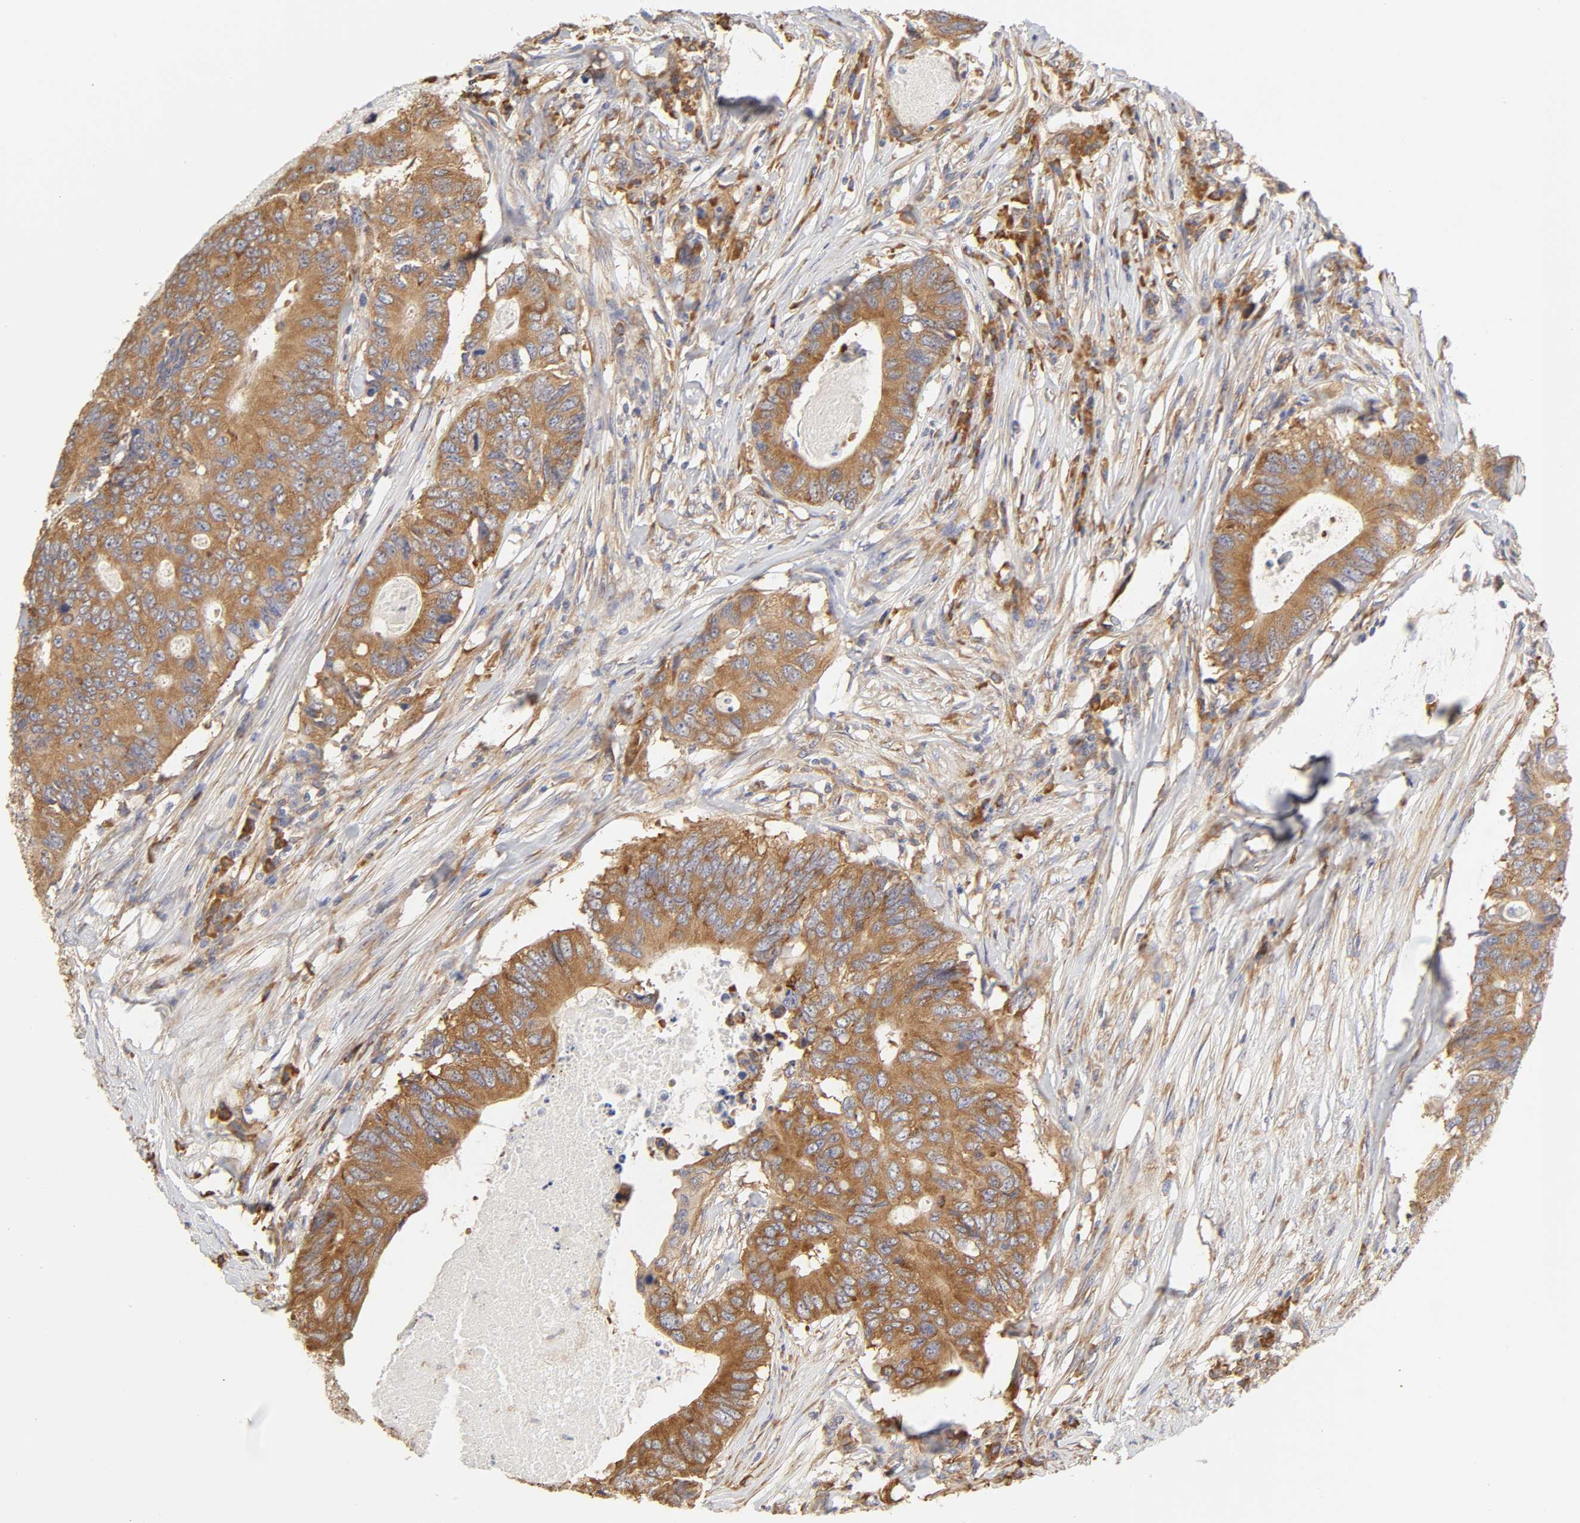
{"staining": {"intensity": "moderate", "quantity": ">75%", "location": "cytoplasmic/membranous"}, "tissue": "colorectal cancer", "cell_type": "Tumor cells", "image_type": "cancer", "snomed": [{"axis": "morphology", "description": "Adenocarcinoma, NOS"}, {"axis": "topography", "description": "Colon"}], "caption": "Colorectal cancer (adenocarcinoma) stained for a protein (brown) displays moderate cytoplasmic/membranous positive positivity in approximately >75% of tumor cells.", "gene": "RPL14", "patient": {"sex": "male", "age": 71}}